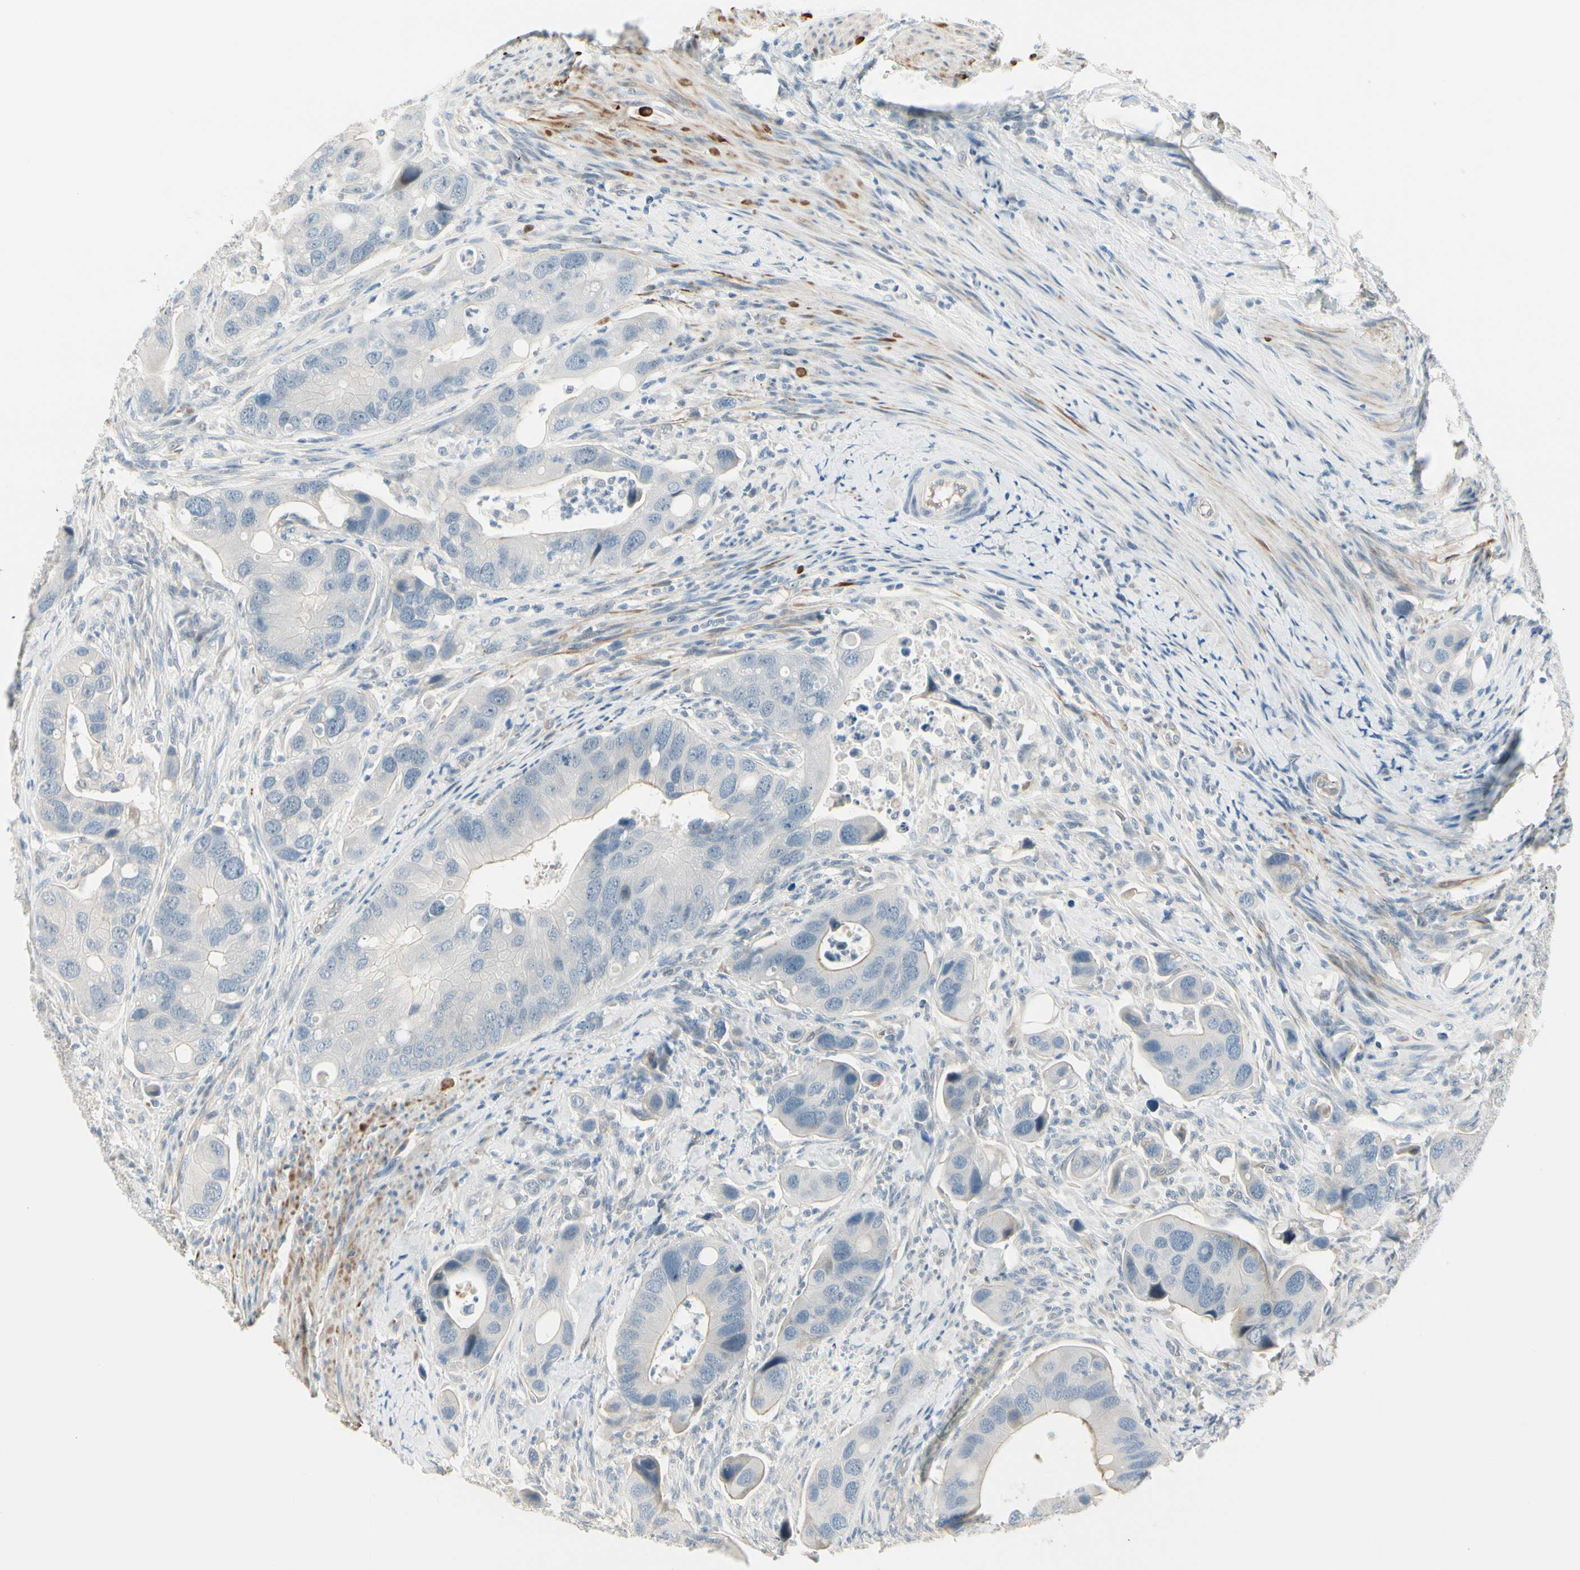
{"staining": {"intensity": "weak", "quantity": "<25%", "location": "cytoplasmic/membranous"}, "tissue": "colorectal cancer", "cell_type": "Tumor cells", "image_type": "cancer", "snomed": [{"axis": "morphology", "description": "Adenocarcinoma, NOS"}, {"axis": "topography", "description": "Rectum"}], "caption": "IHC image of adenocarcinoma (colorectal) stained for a protein (brown), which demonstrates no expression in tumor cells.", "gene": "SVBP", "patient": {"sex": "female", "age": 57}}